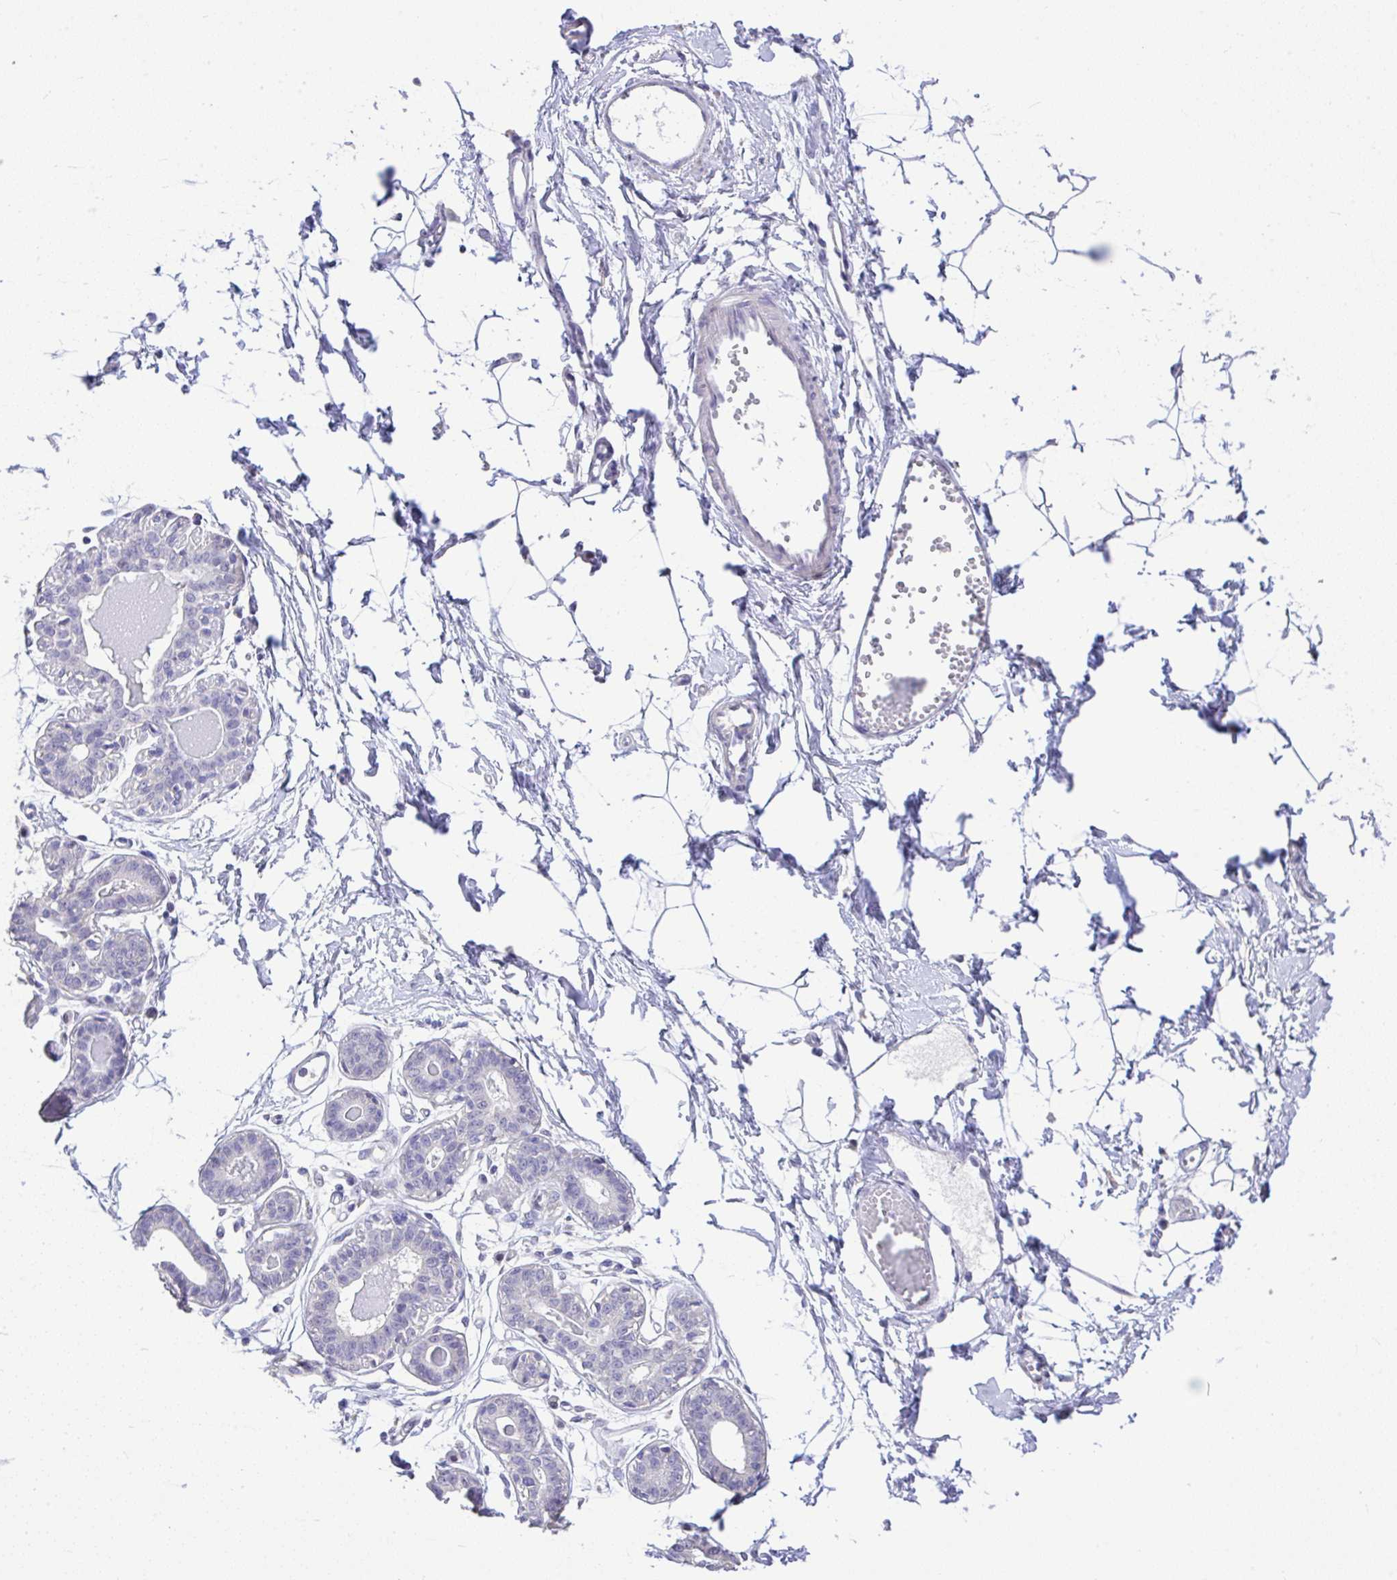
{"staining": {"intensity": "negative", "quantity": "none", "location": "none"}, "tissue": "breast", "cell_type": "Adipocytes", "image_type": "normal", "snomed": [{"axis": "morphology", "description": "Normal tissue, NOS"}, {"axis": "topography", "description": "Breast"}], "caption": "IHC micrograph of normal breast stained for a protein (brown), which reveals no positivity in adipocytes.", "gene": "CTU1", "patient": {"sex": "female", "age": 45}}